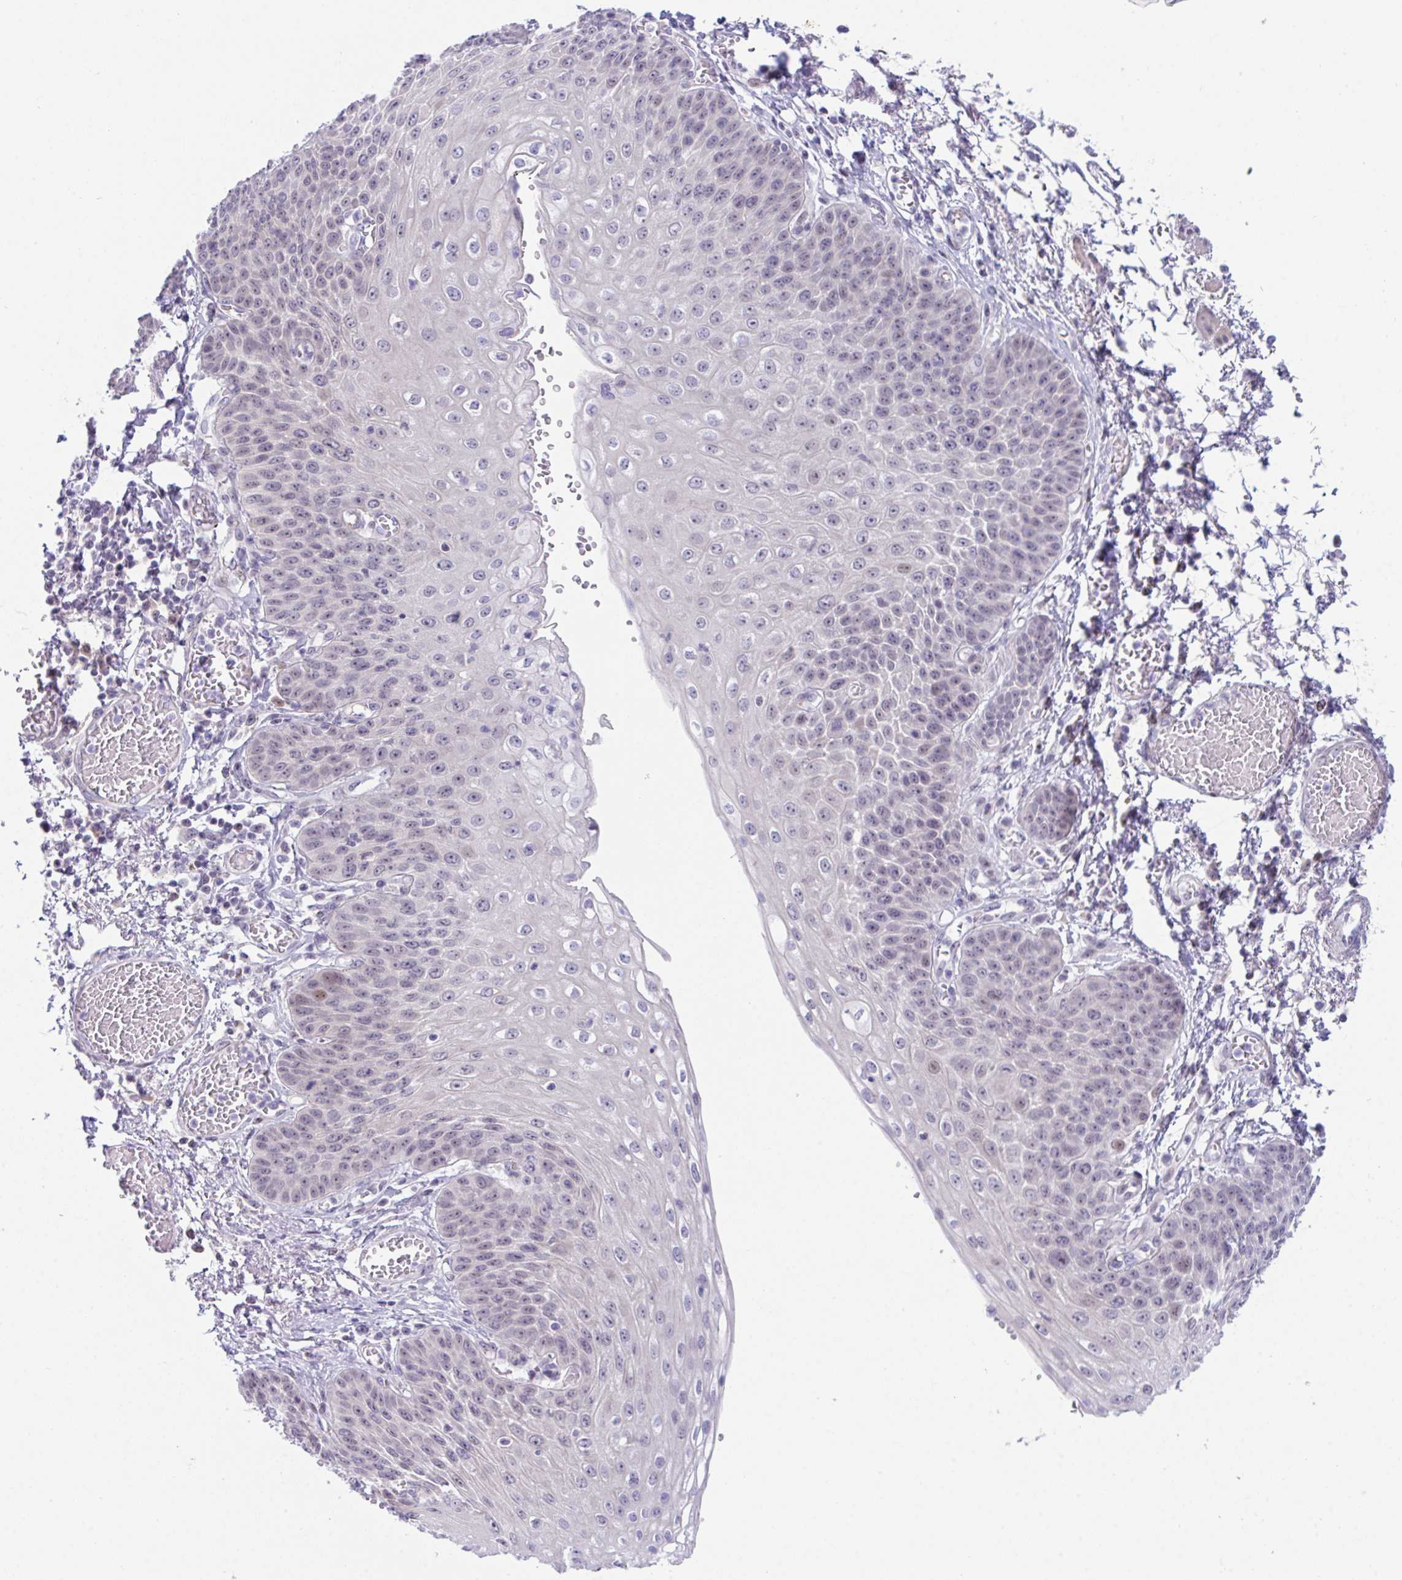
{"staining": {"intensity": "moderate", "quantity": "<25%", "location": "nuclear"}, "tissue": "esophagus", "cell_type": "Squamous epithelial cells", "image_type": "normal", "snomed": [{"axis": "morphology", "description": "Normal tissue, NOS"}, {"axis": "morphology", "description": "Adenocarcinoma, NOS"}, {"axis": "topography", "description": "Esophagus"}], "caption": "The micrograph displays a brown stain indicating the presence of a protein in the nuclear of squamous epithelial cells in esophagus. (DAB (3,3'-diaminobenzidine) IHC with brightfield microscopy, high magnification).", "gene": "USP35", "patient": {"sex": "male", "age": 81}}